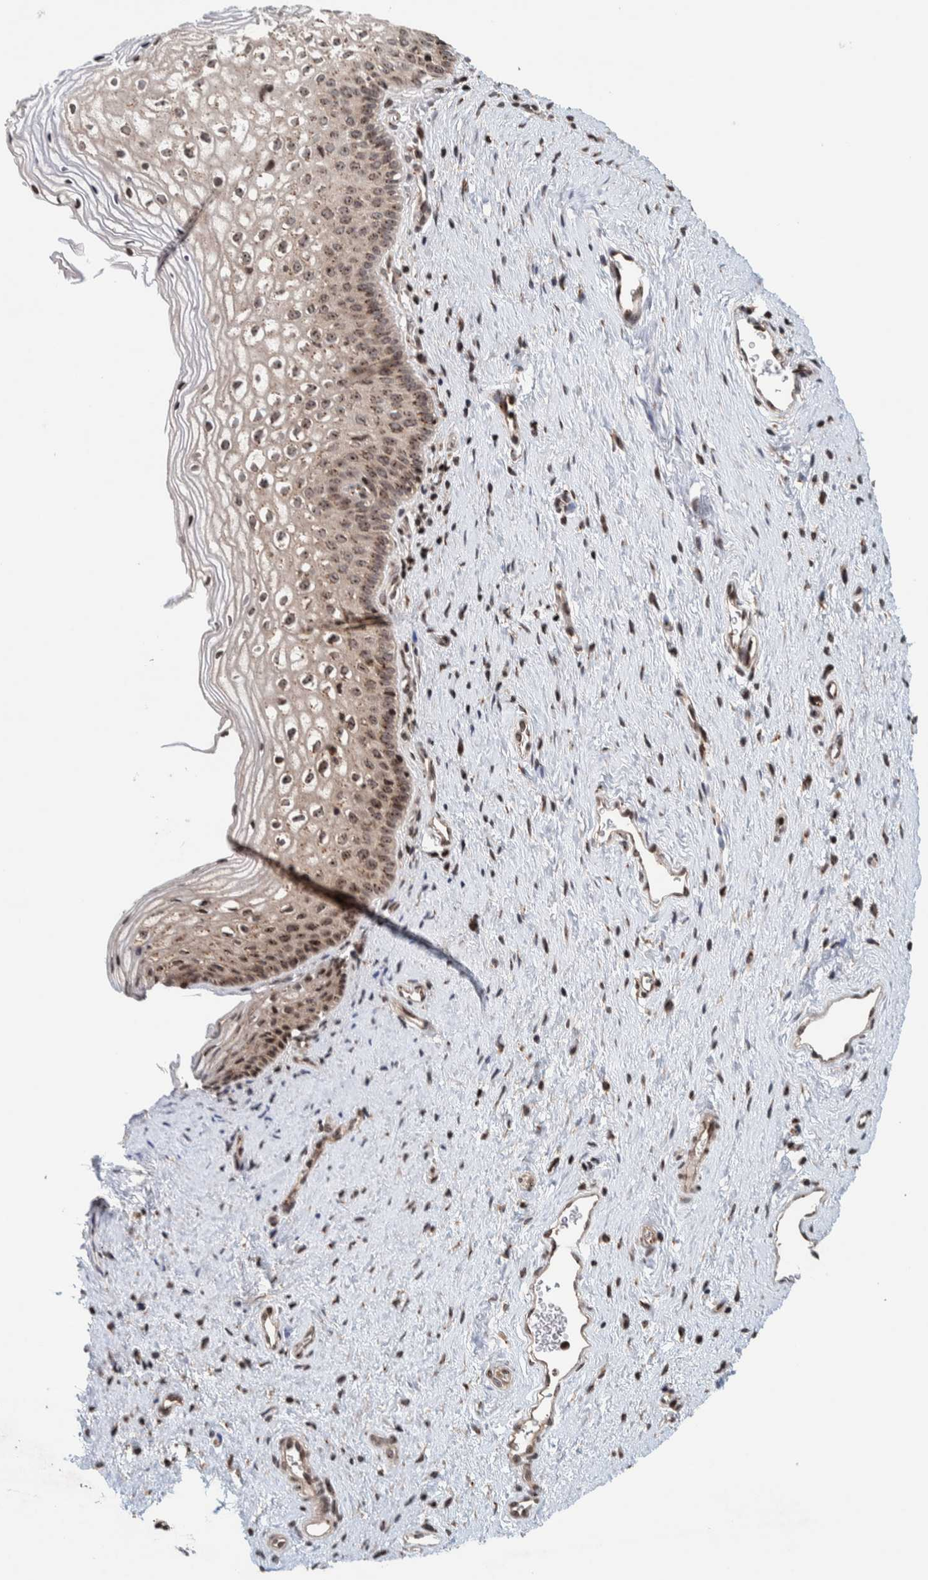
{"staining": {"intensity": "weak", "quantity": ">75%", "location": "cytoplasmic/membranous"}, "tissue": "cervix", "cell_type": "Glandular cells", "image_type": "normal", "snomed": [{"axis": "morphology", "description": "Normal tissue, NOS"}, {"axis": "topography", "description": "Cervix"}], "caption": "Cervix stained with DAB immunohistochemistry reveals low levels of weak cytoplasmic/membranous staining in approximately >75% of glandular cells.", "gene": "CCDC182", "patient": {"sex": "female", "age": 27}}